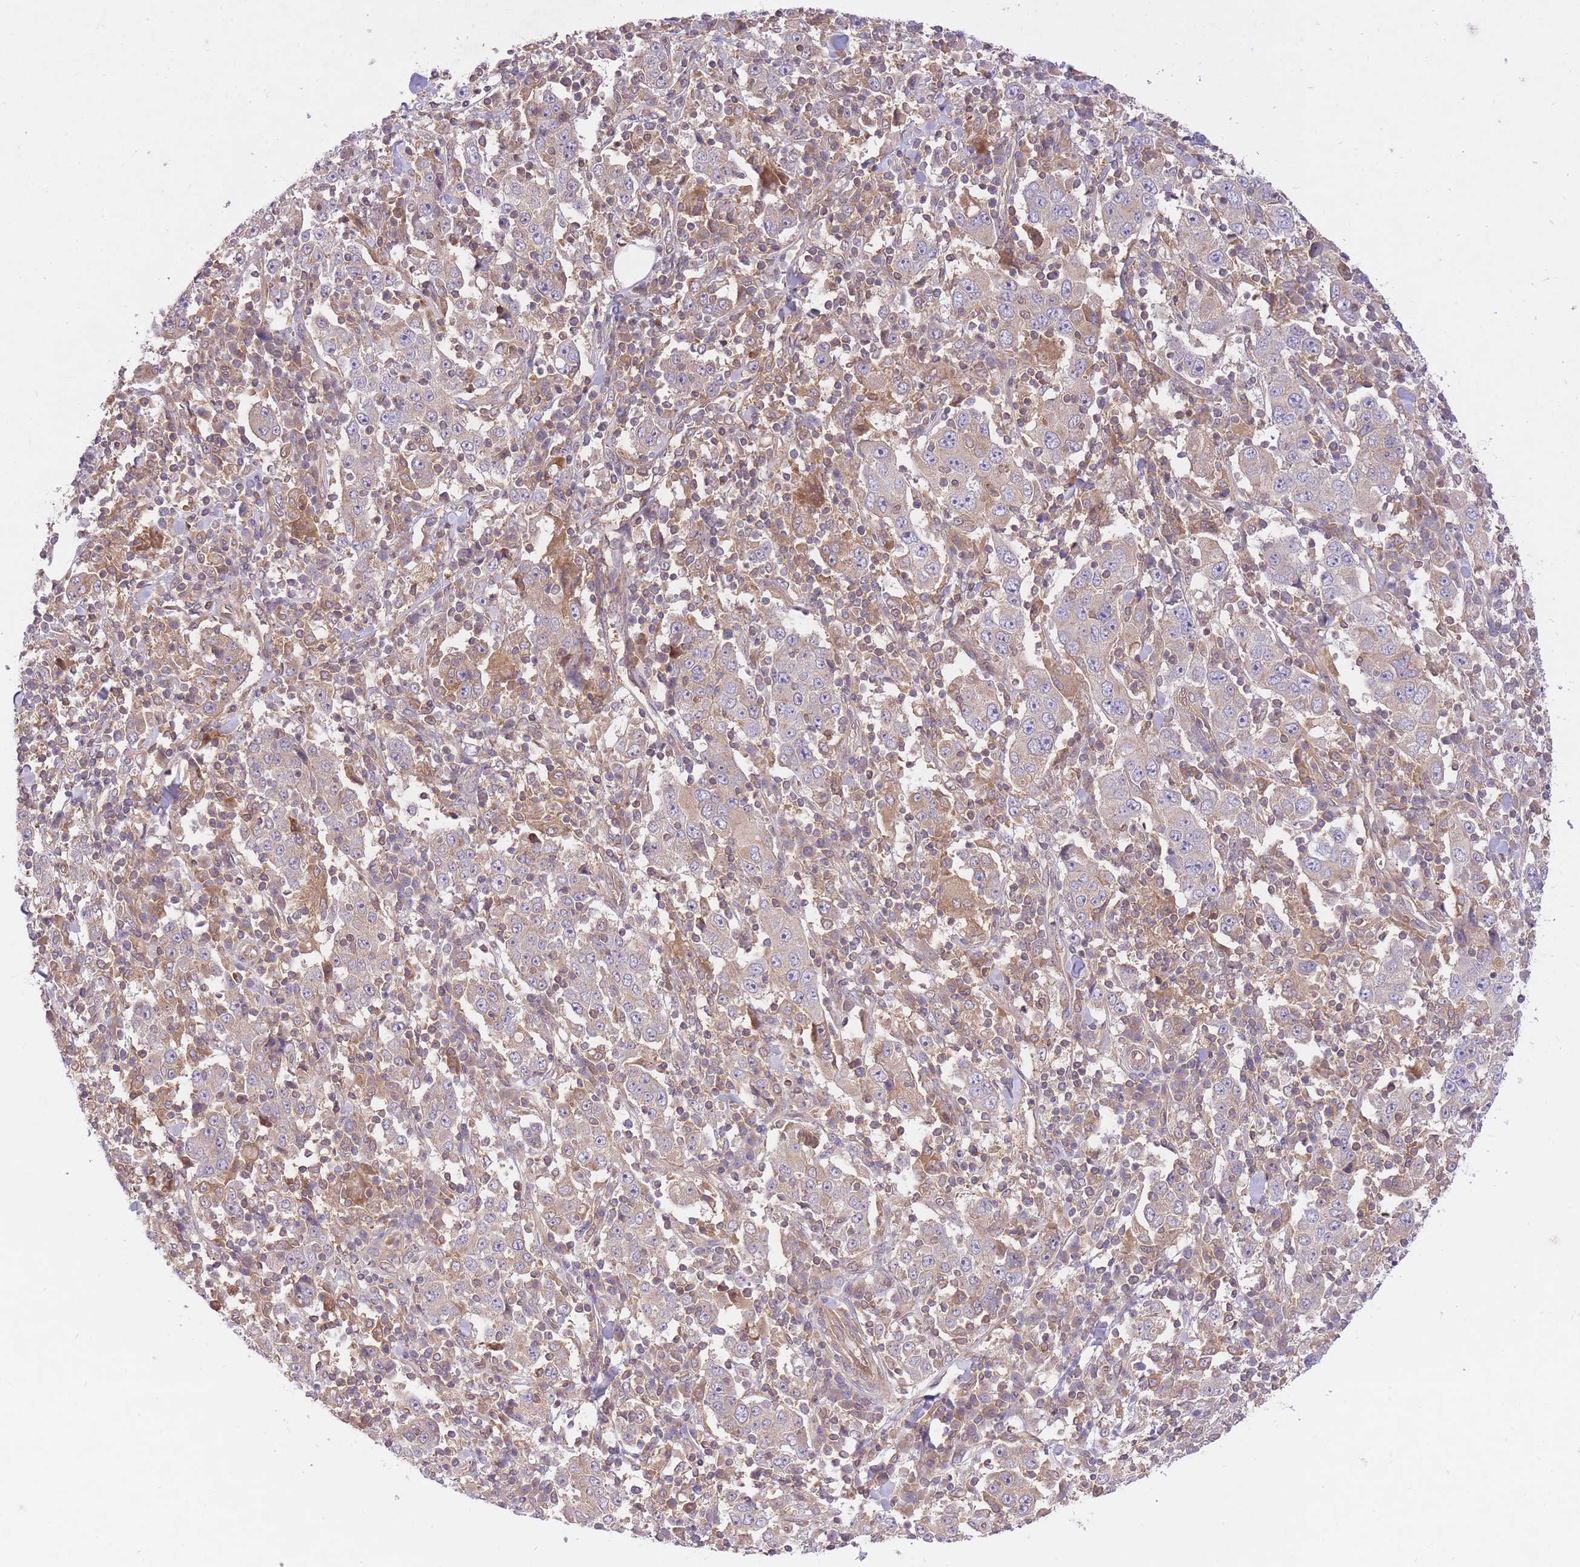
{"staining": {"intensity": "weak", "quantity": "<25%", "location": "cytoplasmic/membranous"}, "tissue": "stomach cancer", "cell_type": "Tumor cells", "image_type": "cancer", "snomed": [{"axis": "morphology", "description": "Normal tissue, NOS"}, {"axis": "morphology", "description": "Adenocarcinoma, NOS"}, {"axis": "topography", "description": "Stomach, upper"}, {"axis": "topography", "description": "Stomach"}], "caption": "Immunohistochemical staining of human adenocarcinoma (stomach) displays no significant positivity in tumor cells.", "gene": "PREP", "patient": {"sex": "male", "age": 59}}